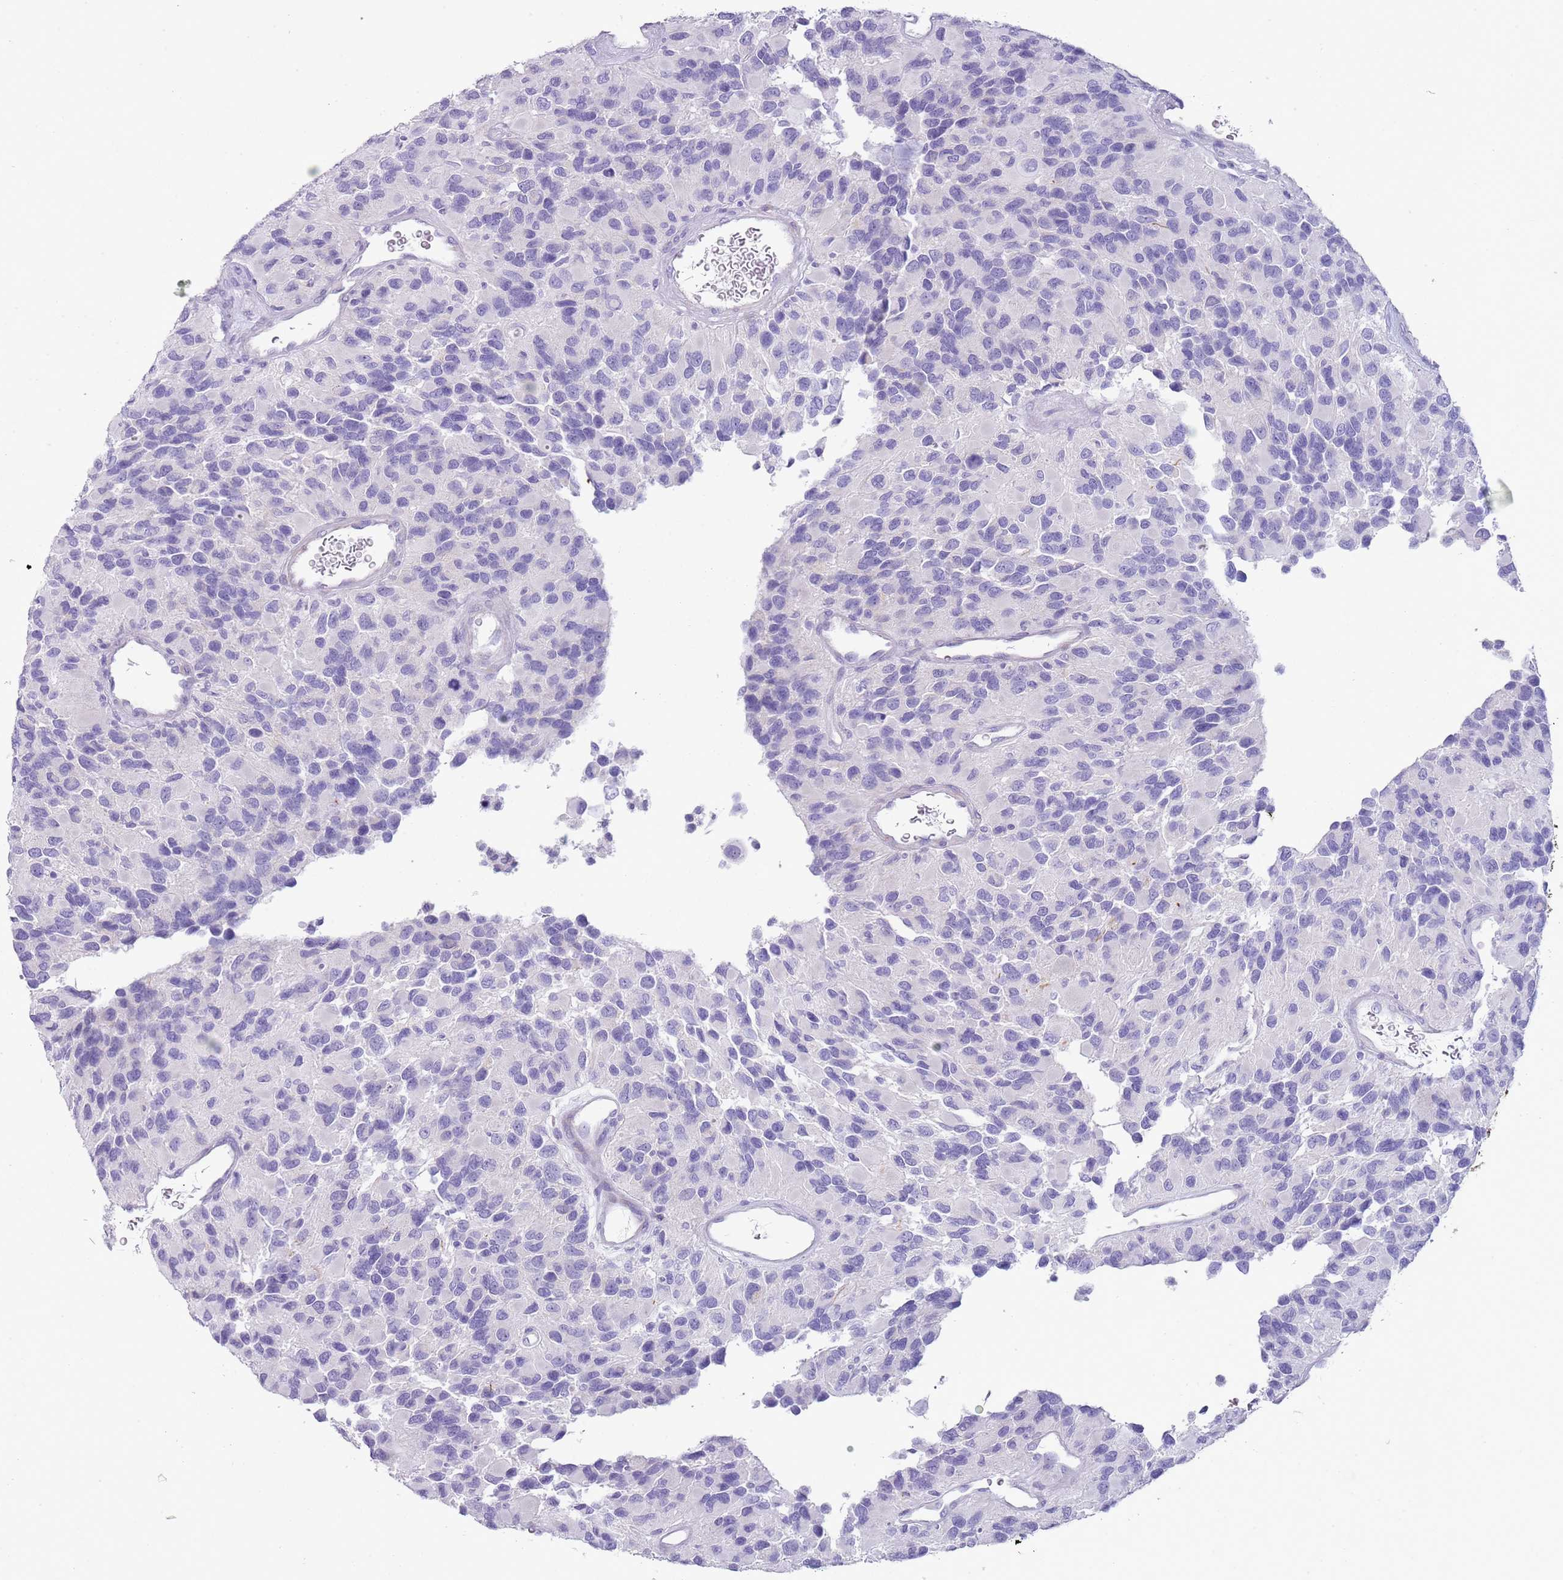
{"staining": {"intensity": "negative", "quantity": "none", "location": "none"}, "tissue": "glioma", "cell_type": "Tumor cells", "image_type": "cancer", "snomed": [{"axis": "morphology", "description": "Glioma, malignant, High grade"}, {"axis": "topography", "description": "Brain"}], "caption": "Protein analysis of malignant glioma (high-grade) exhibits no significant staining in tumor cells.", "gene": "NBPF20", "patient": {"sex": "male", "age": 77}}